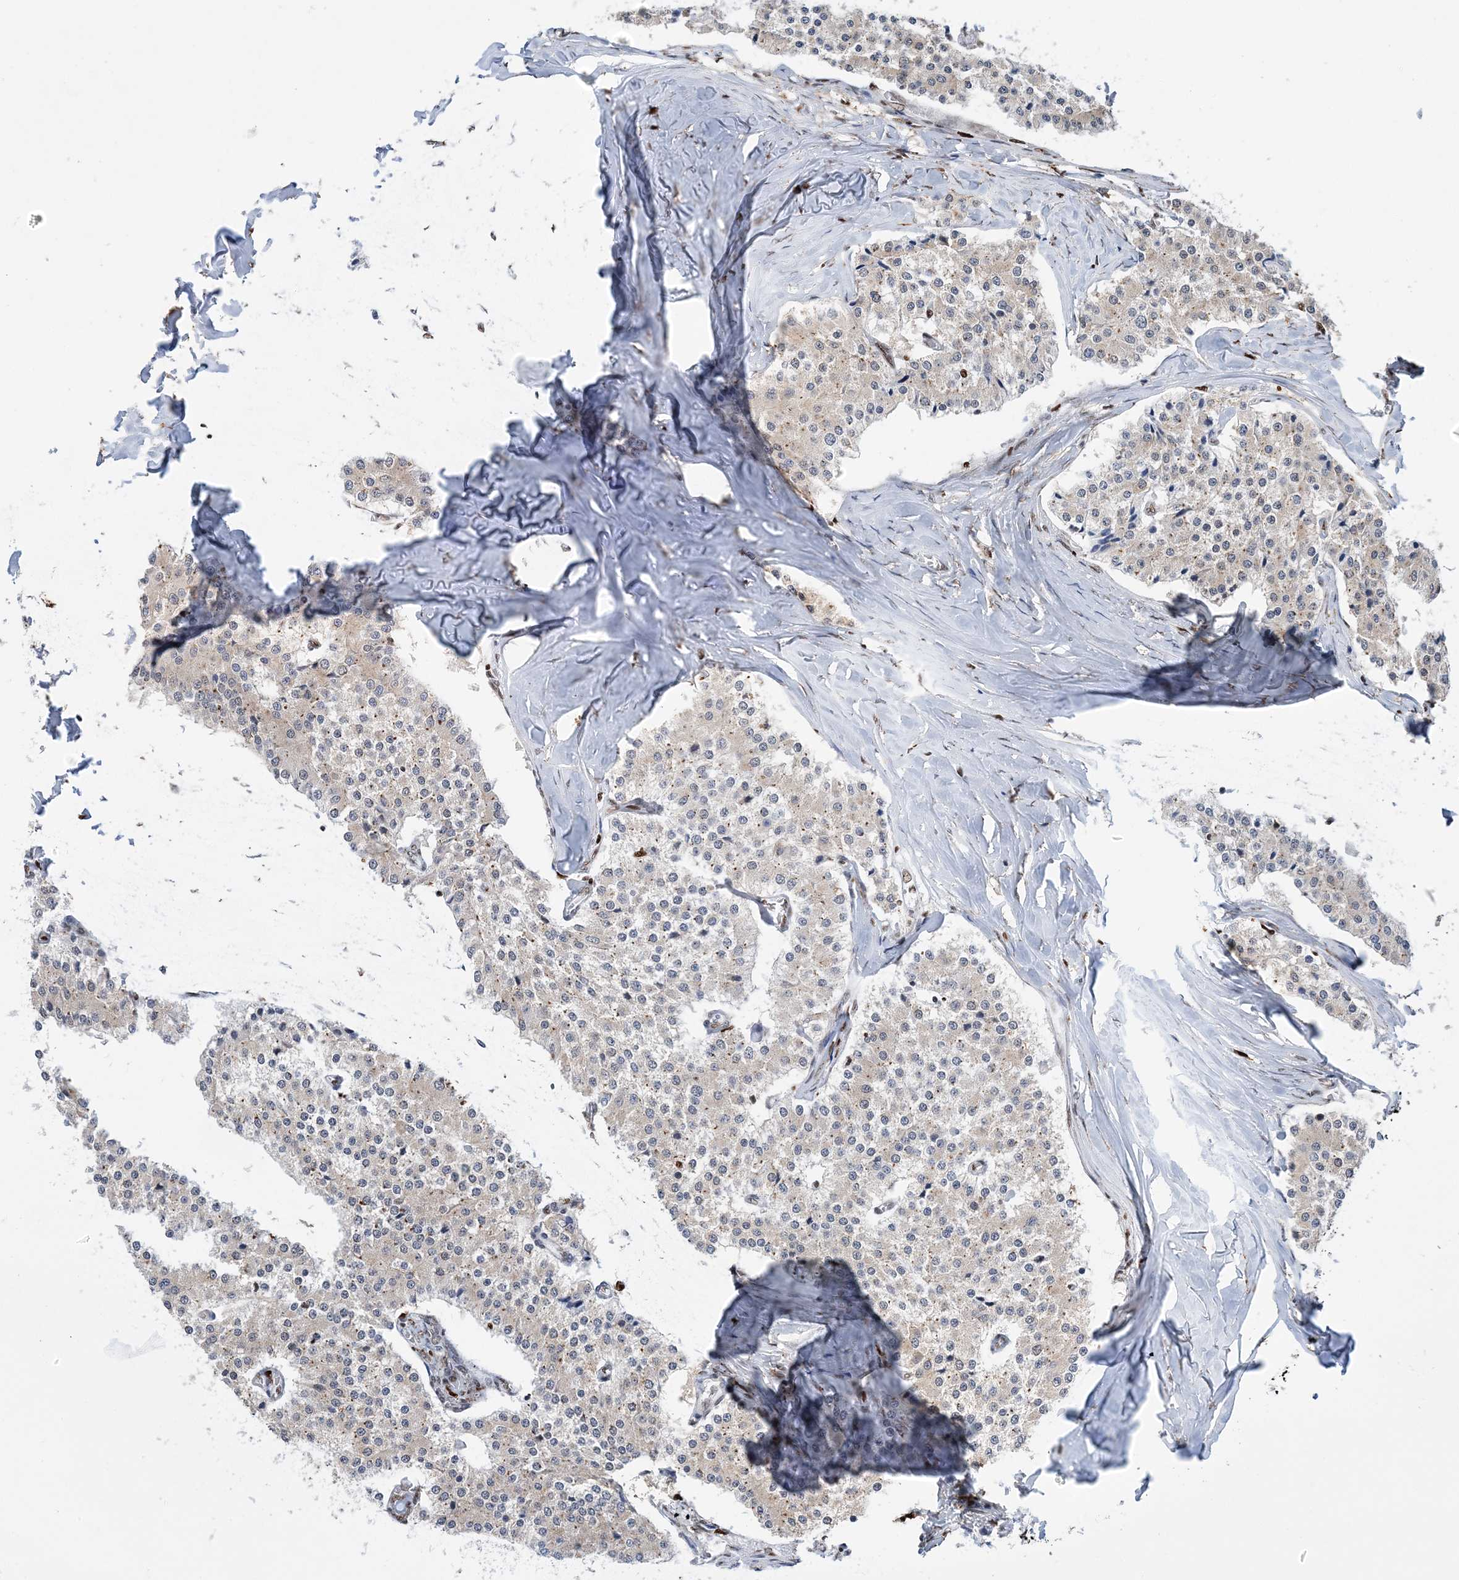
{"staining": {"intensity": "weak", "quantity": "<25%", "location": "cytoplasmic/membranous"}, "tissue": "carcinoid", "cell_type": "Tumor cells", "image_type": "cancer", "snomed": [{"axis": "morphology", "description": "Carcinoid, malignant, NOS"}, {"axis": "topography", "description": "Colon"}], "caption": "Immunohistochemistry histopathology image of neoplastic tissue: human carcinoid stained with DAB shows no significant protein expression in tumor cells.", "gene": "NIT2", "patient": {"sex": "female", "age": 52}}